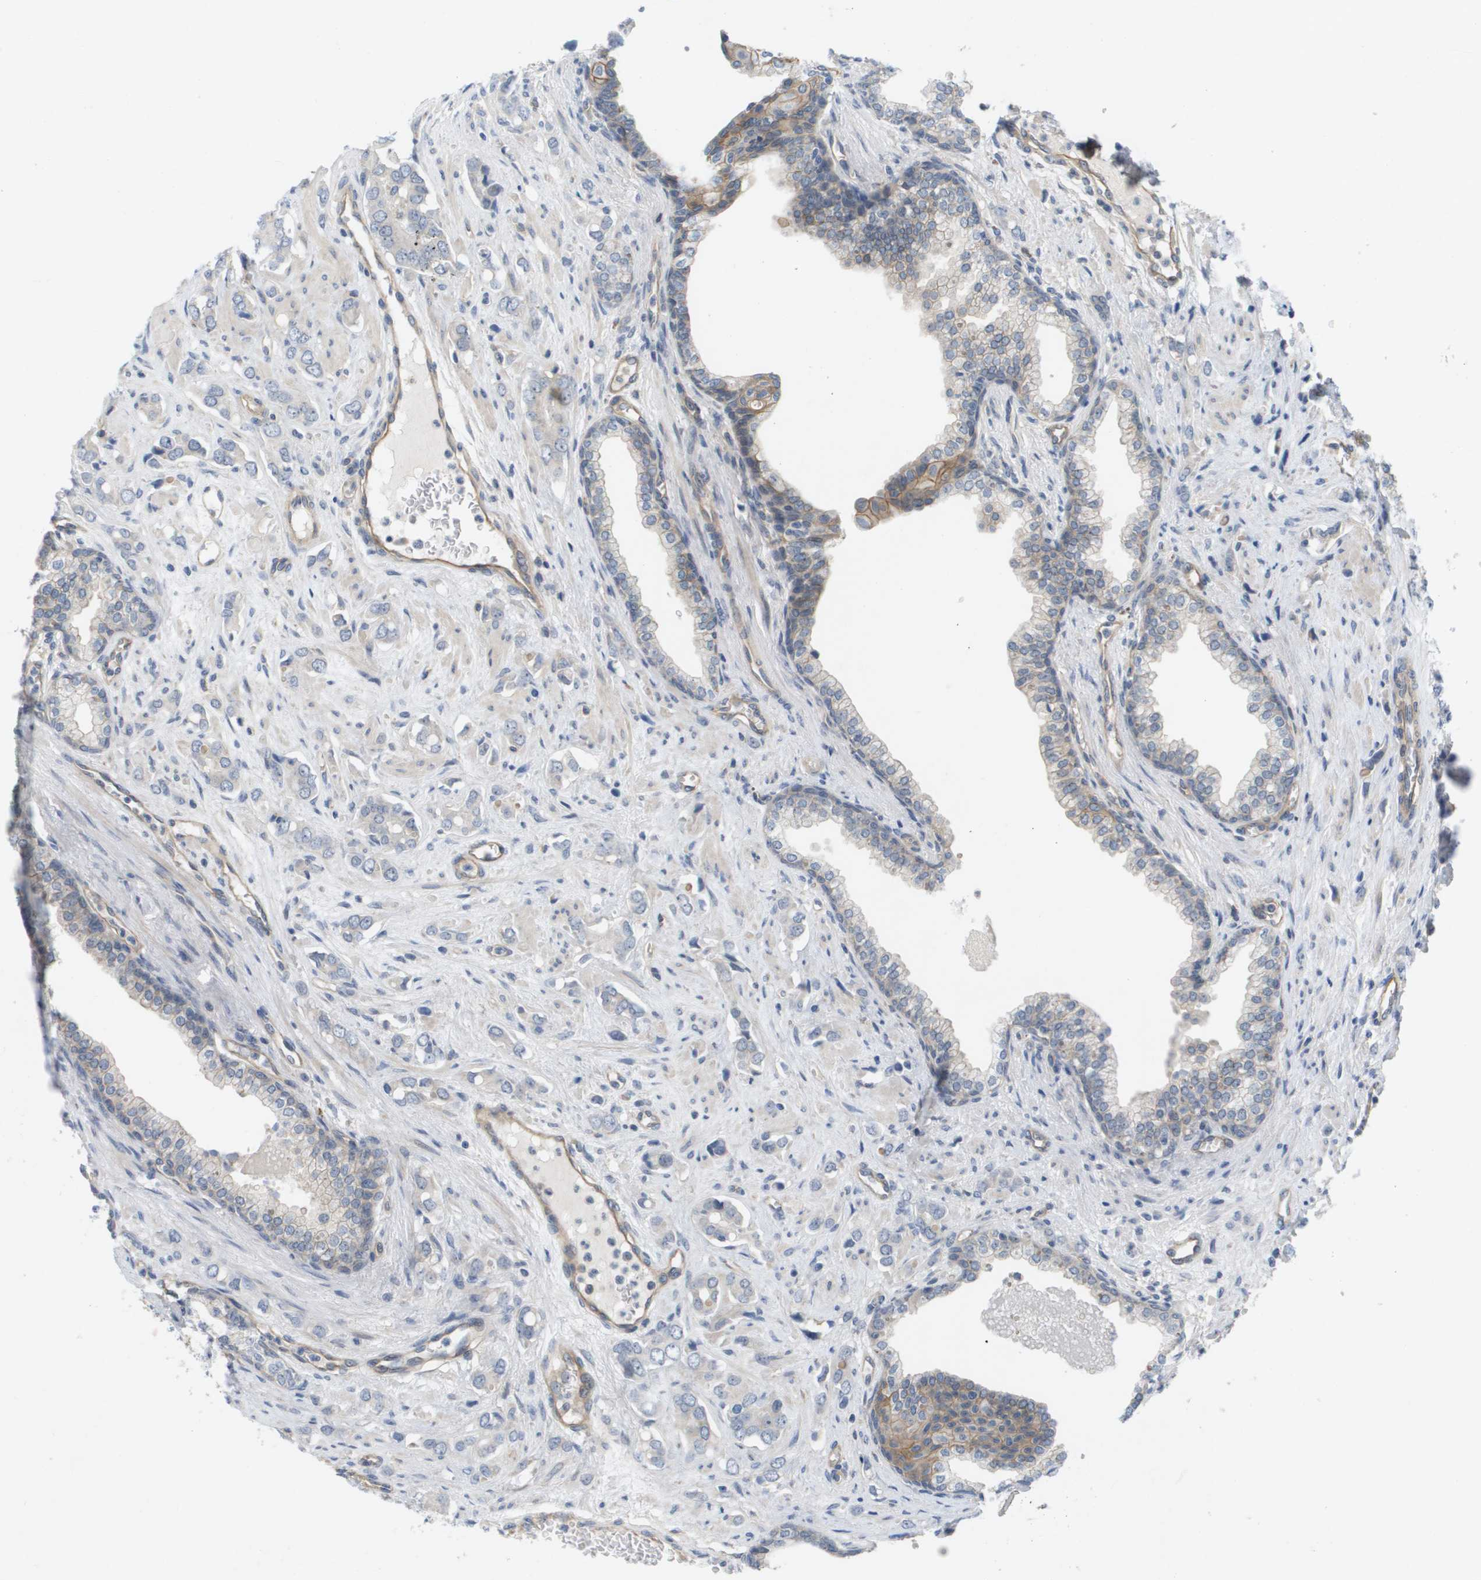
{"staining": {"intensity": "negative", "quantity": "none", "location": "none"}, "tissue": "prostate cancer", "cell_type": "Tumor cells", "image_type": "cancer", "snomed": [{"axis": "morphology", "description": "Adenocarcinoma, High grade"}, {"axis": "topography", "description": "Prostate"}], "caption": "Tumor cells show no significant staining in high-grade adenocarcinoma (prostate).", "gene": "MTARC2", "patient": {"sex": "male", "age": 52}}